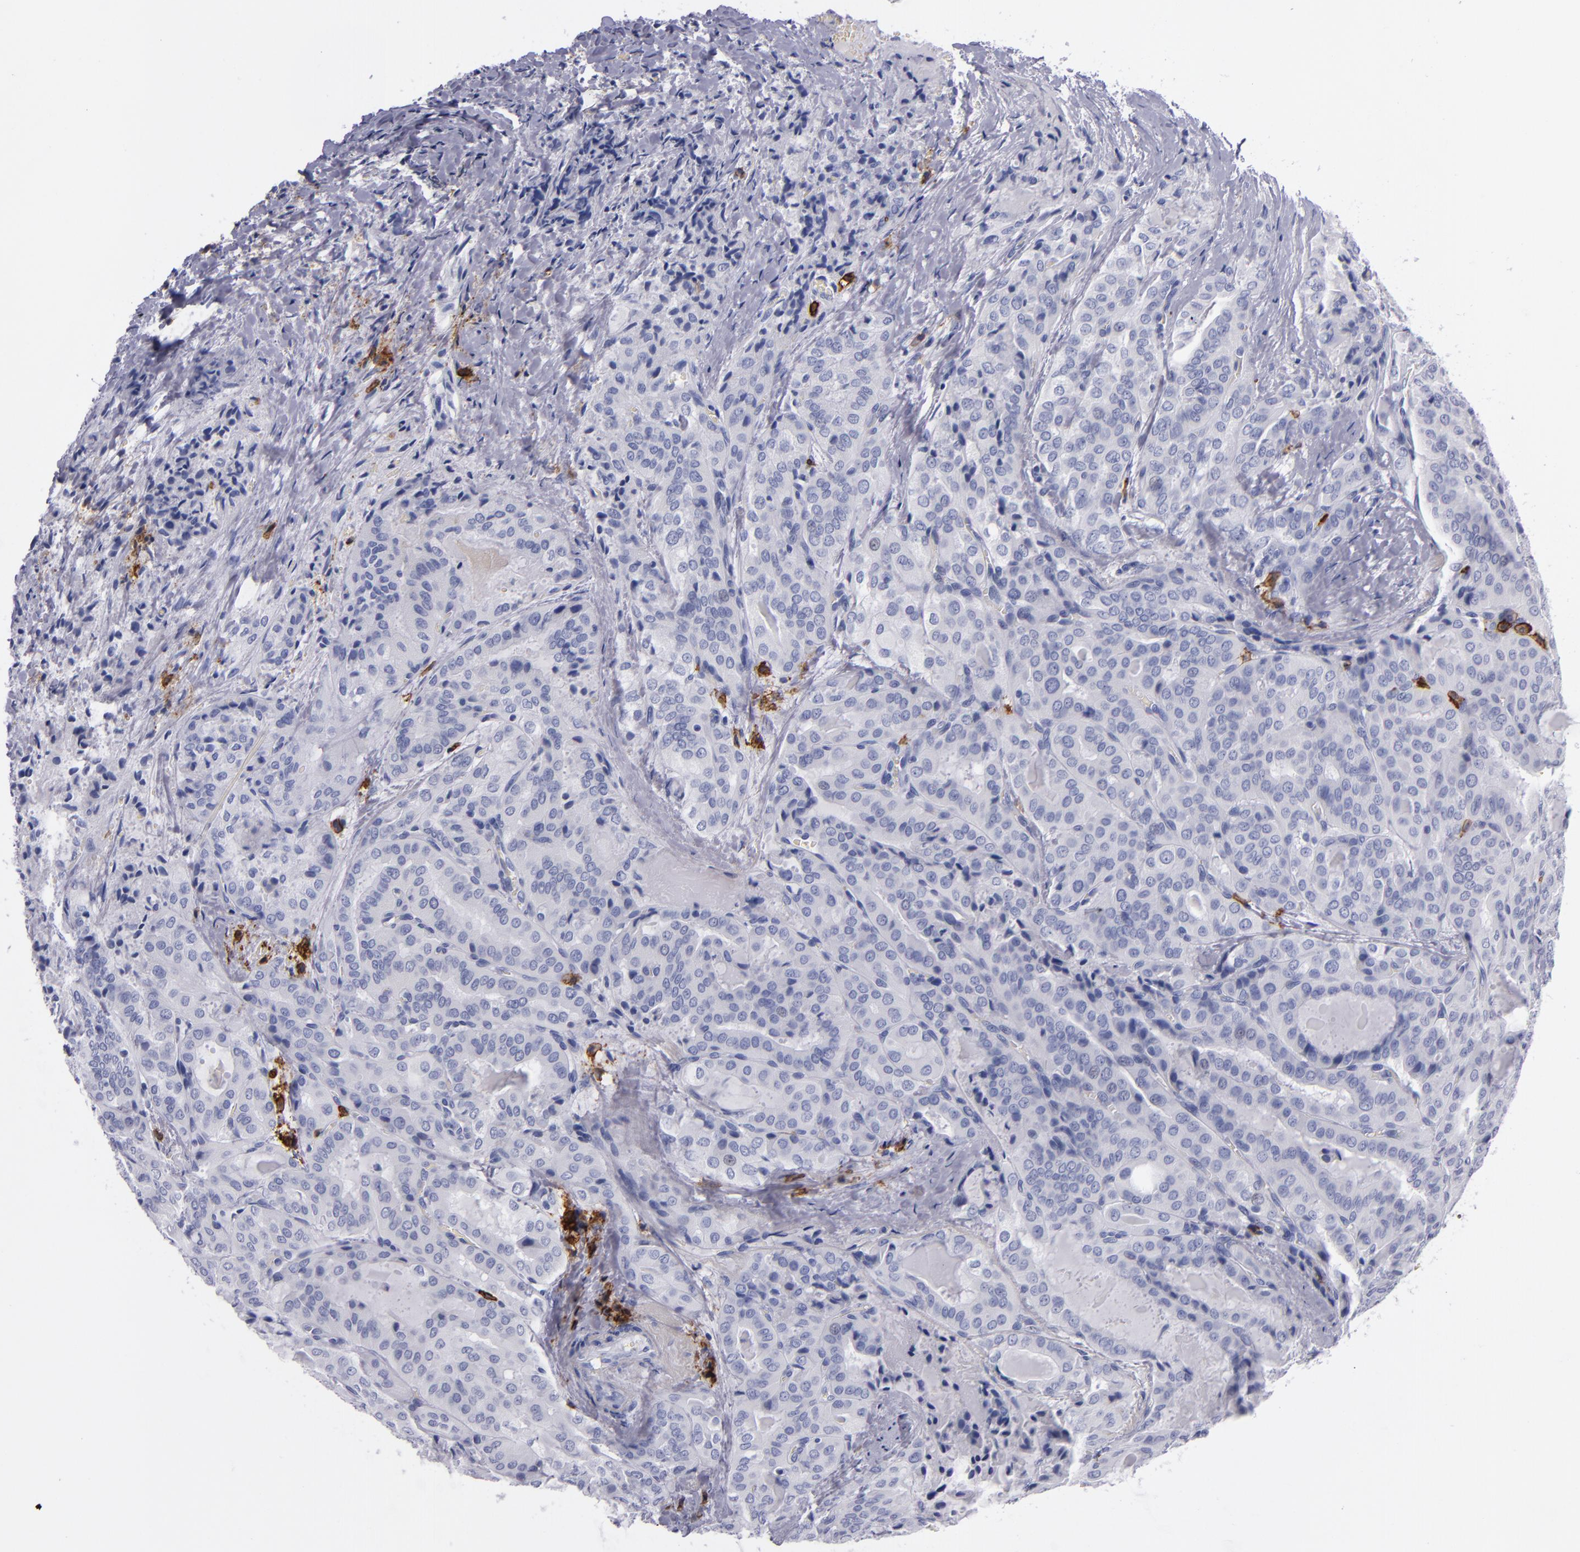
{"staining": {"intensity": "negative", "quantity": "none", "location": "none"}, "tissue": "thyroid cancer", "cell_type": "Tumor cells", "image_type": "cancer", "snomed": [{"axis": "morphology", "description": "Papillary adenocarcinoma, NOS"}, {"axis": "topography", "description": "Thyroid gland"}], "caption": "This is a photomicrograph of IHC staining of thyroid papillary adenocarcinoma, which shows no positivity in tumor cells.", "gene": "CD38", "patient": {"sex": "female", "age": 71}}